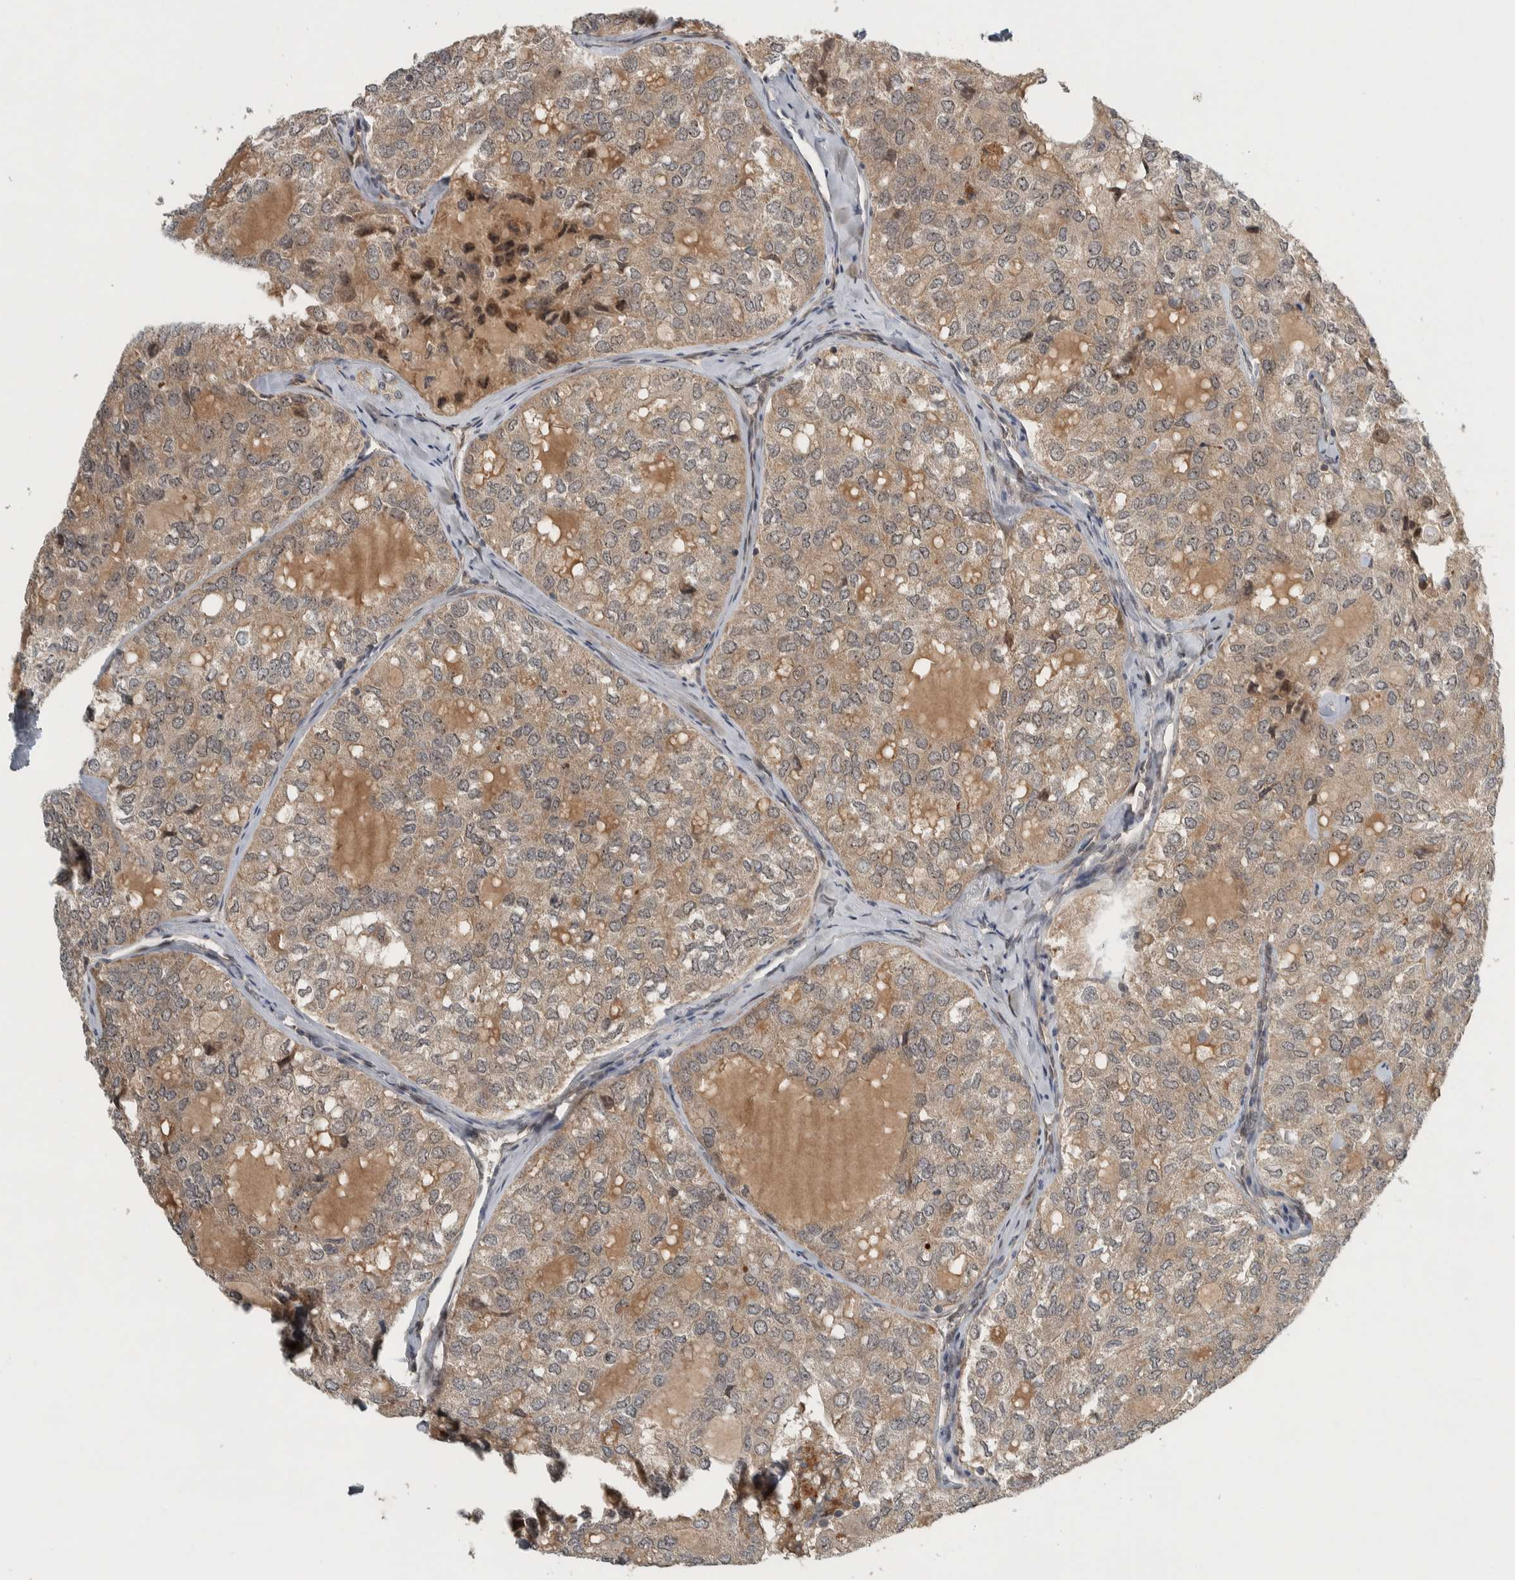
{"staining": {"intensity": "weak", "quantity": ">75%", "location": "cytoplasmic/membranous"}, "tissue": "thyroid cancer", "cell_type": "Tumor cells", "image_type": "cancer", "snomed": [{"axis": "morphology", "description": "Follicular adenoma carcinoma, NOS"}, {"axis": "topography", "description": "Thyroid gland"}], "caption": "An image of thyroid cancer stained for a protein shows weak cytoplasmic/membranous brown staining in tumor cells. The staining was performed using DAB, with brown indicating positive protein expression. Nuclei are stained blue with hematoxylin.", "gene": "XPO5", "patient": {"sex": "male", "age": 75}}